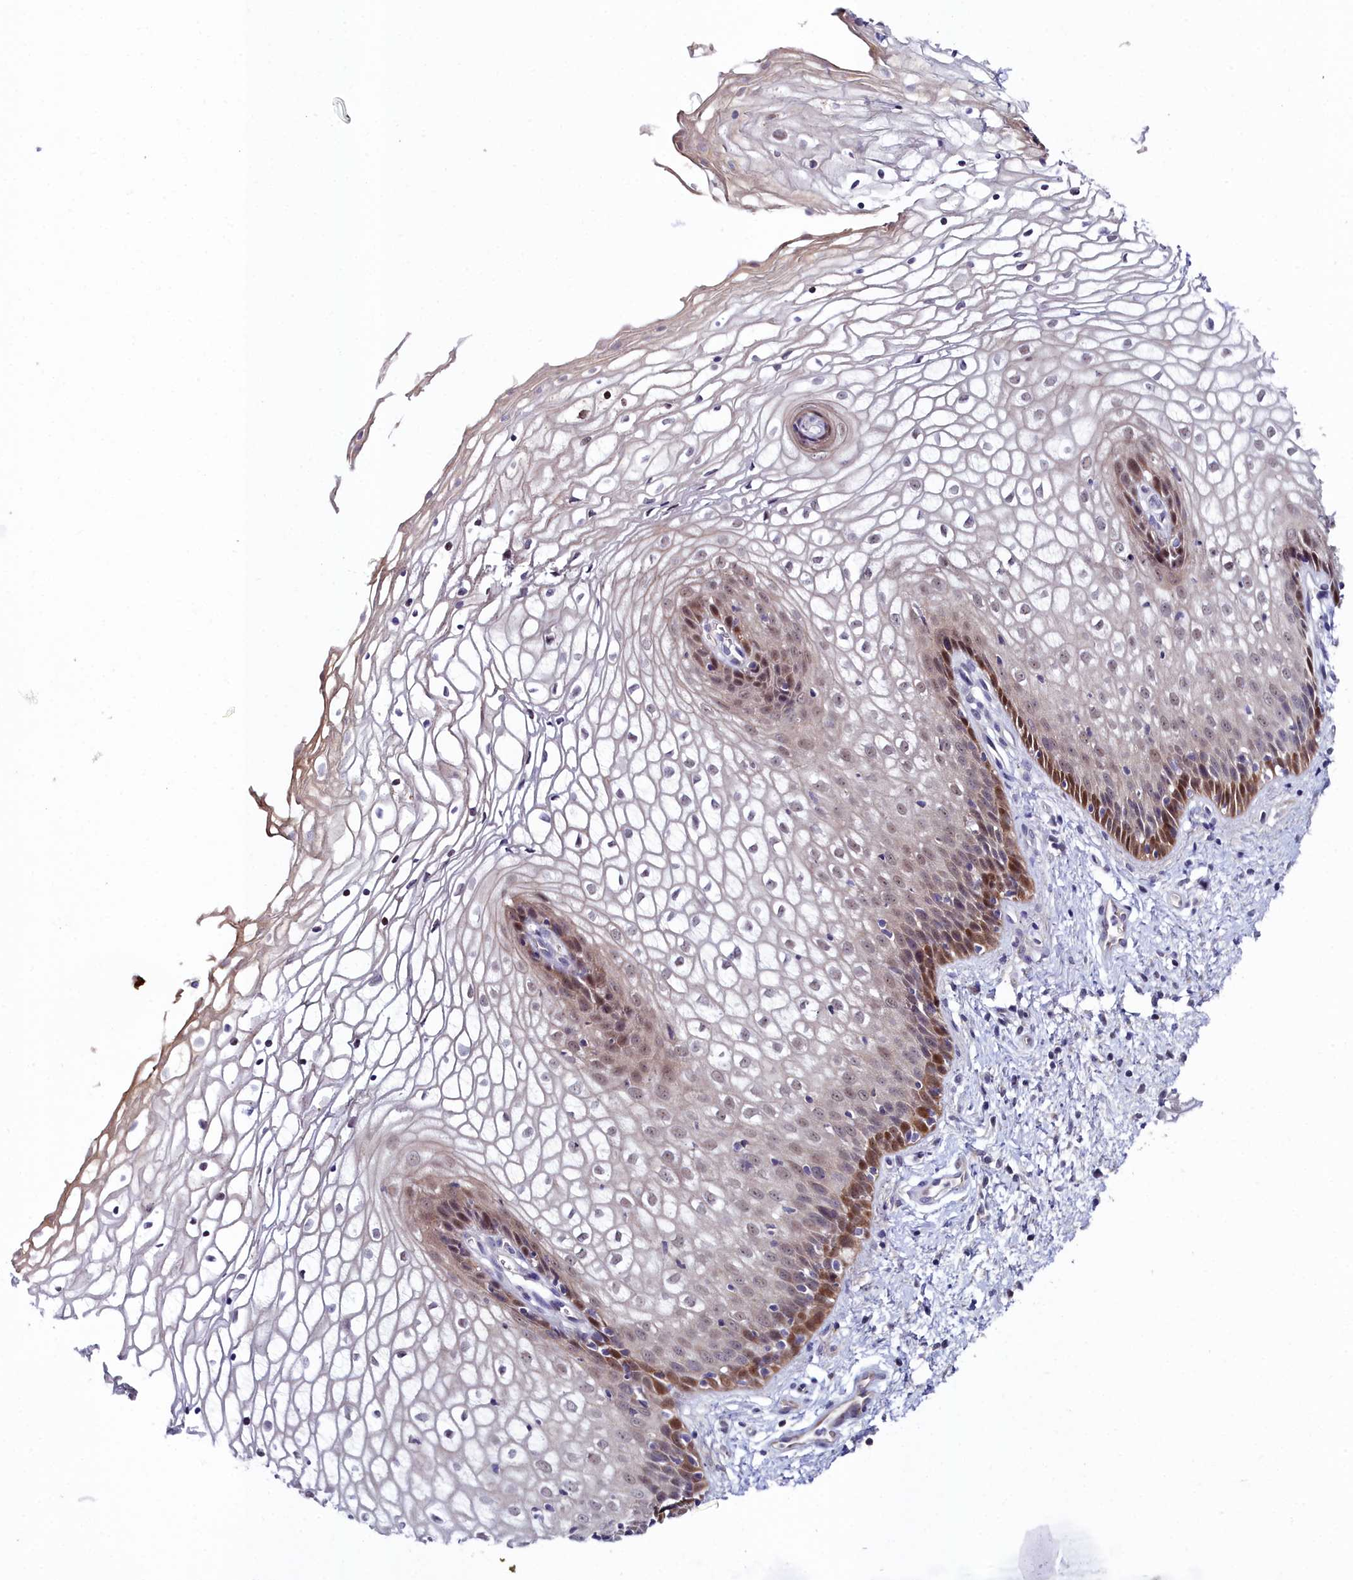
{"staining": {"intensity": "moderate", "quantity": "<25%", "location": "cytoplasmic/membranous,nuclear"}, "tissue": "vagina", "cell_type": "Squamous epithelial cells", "image_type": "normal", "snomed": [{"axis": "morphology", "description": "Normal tissue, NOS"}, {"axis": "topography", "description": "Vagina"}], "caption": "Unremarkable vagina shows moderate cytoplasmic/membranous,nuclear staining in about <25% of squamous epithelial cells.", "gene": "KCTD18", "patient": {"sex": "female", "age": 34}}